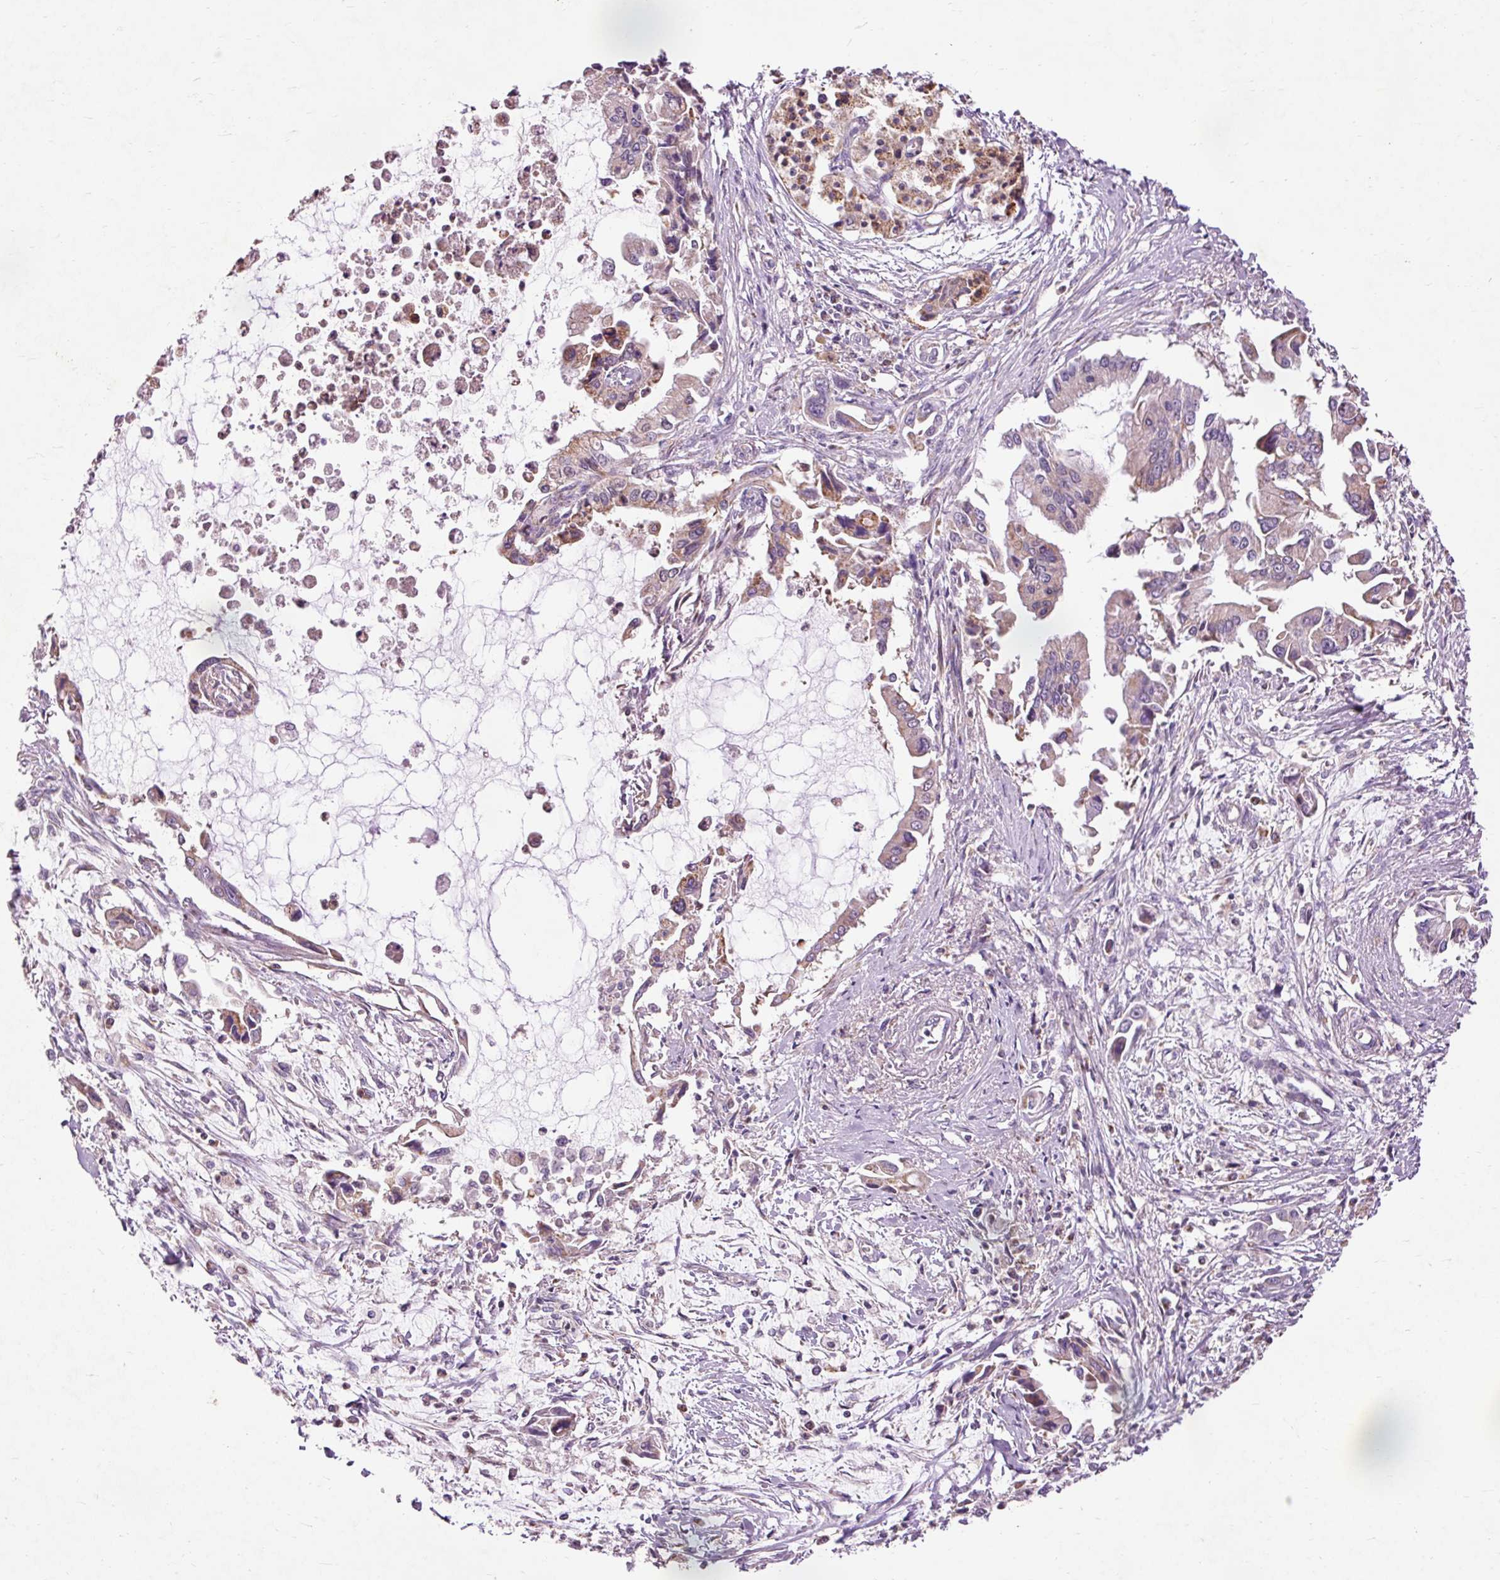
{"staining": {"intensity": "moderate", "quantity": "<25%", "location": "cytoplasmic/membranous"}, "tissue": "pancreatic cancer", "cell_type": "Tumor cells", "image_type": "cancer", "snomed": [{"axis": "morphology", "description": "Adenocarcinoma, NOS"}, {"axis": "topography", "description": "Pancreas"}], "caption": "Moderate cytoplasmic/membranous expression for a protein is present in about <25% of tumor cells of adenocarcinoma (pancreatic) using IHC.", "gene": "PRDX5", "patient": {"sex": "male", "age": 84}}